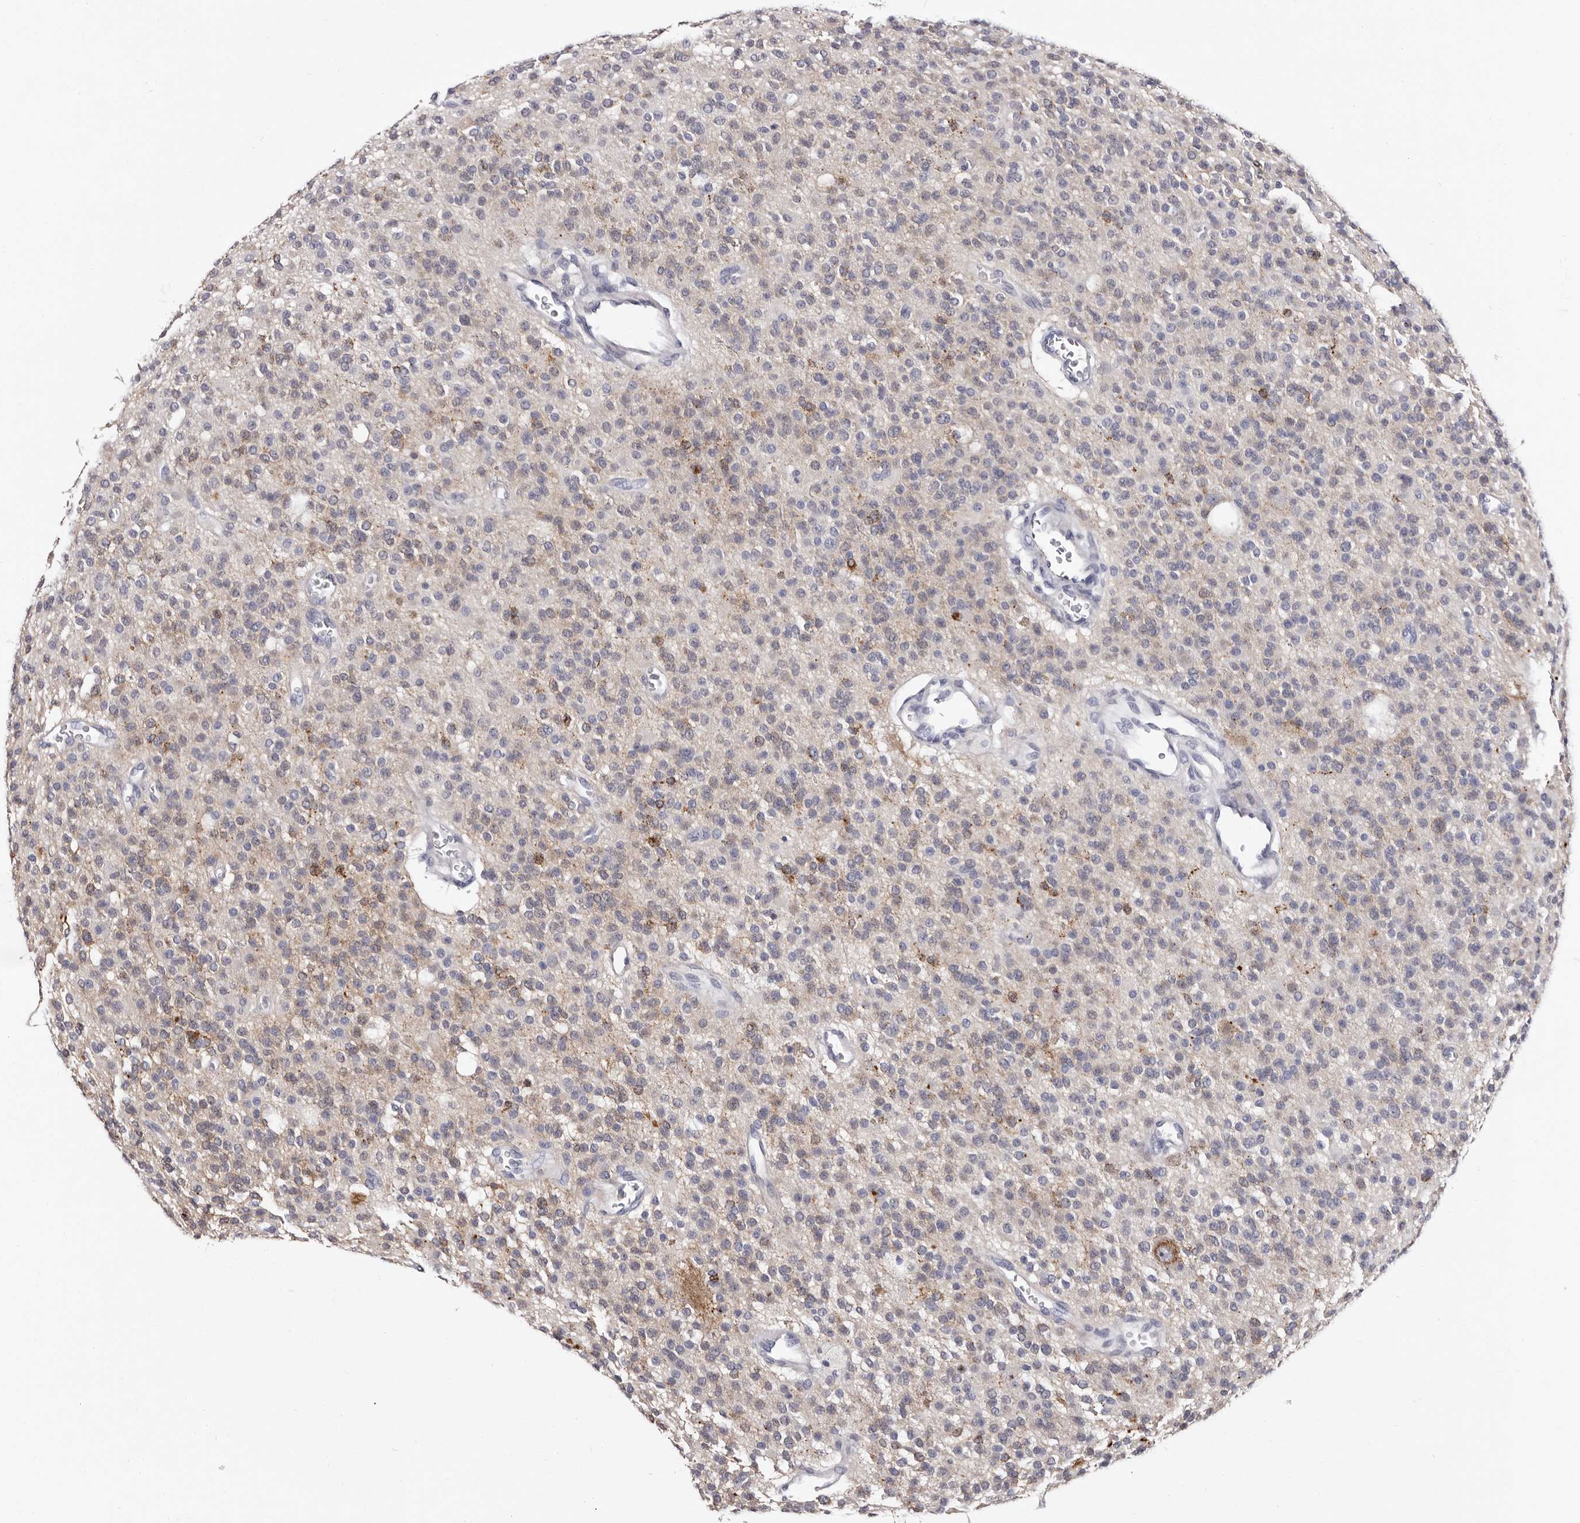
{"staining": {"intensity": "weak", "quantity": "<25%", "location": "cytoplasmic/membranous"}, "tissue": "glioma", "cell_type": "Tumor cells", "image_type": "cancer", "snomed": [{"axis": "morphology", "description": "Glioma, malignant, High grade"}, {"axis": "topography", "description": "Brain"}], "caption": "This histopathology image is of glioma stained with IHC to label a protein in brown with the nuclei are counter-stained blue. There is no positivity in tumor cells. The staining is performed using DAB brown chromogen with nuclei counter-stained in using hematoxylin.", "gene": "LANCL2", "patient": {"sex": "male", "age": 34}}